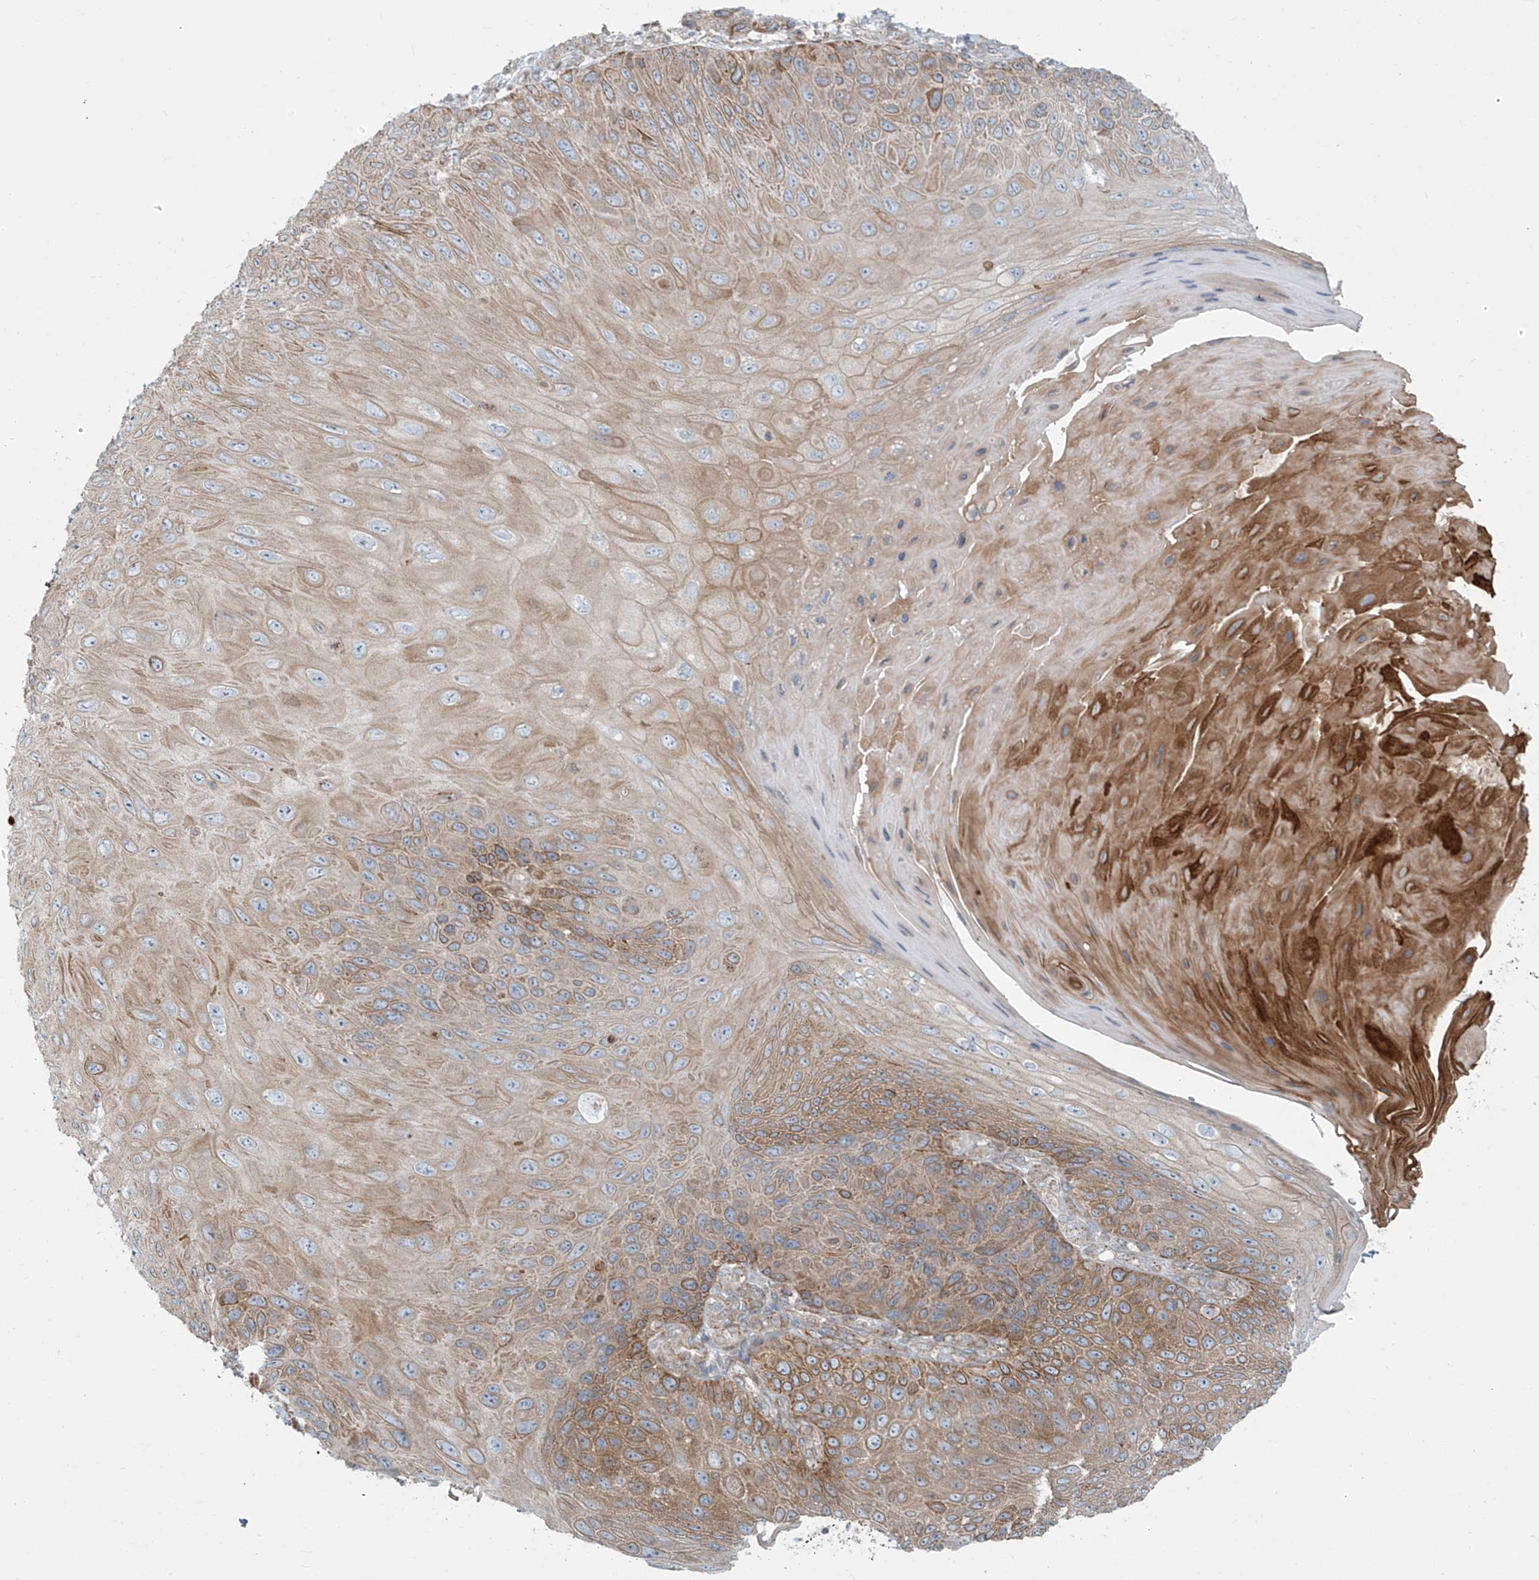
{"staining": {"intensity": "moderate", "quantity": "25%-75%", "location": "cytoplasmic/membranous"}, "tissue": "skin cancer", "cell_type": "Tumor cells", "image_type": "cancer", "snomed": [{"axis": "morphology", "description": "Squamous cell carcinoma, NOS"}, {"axis": "topography", "description": "Skin"}], "caption": "This micrograph reveals immunohistochemistry (IHC) staining of human skin cancer (squamous cell carcinoma), with medium moderate cytoplasmic/membranous expression in approximately 25%-75% of tumor cells.", "gene": "LZTS3", "patient": {"sex": "female", "age": 88}}